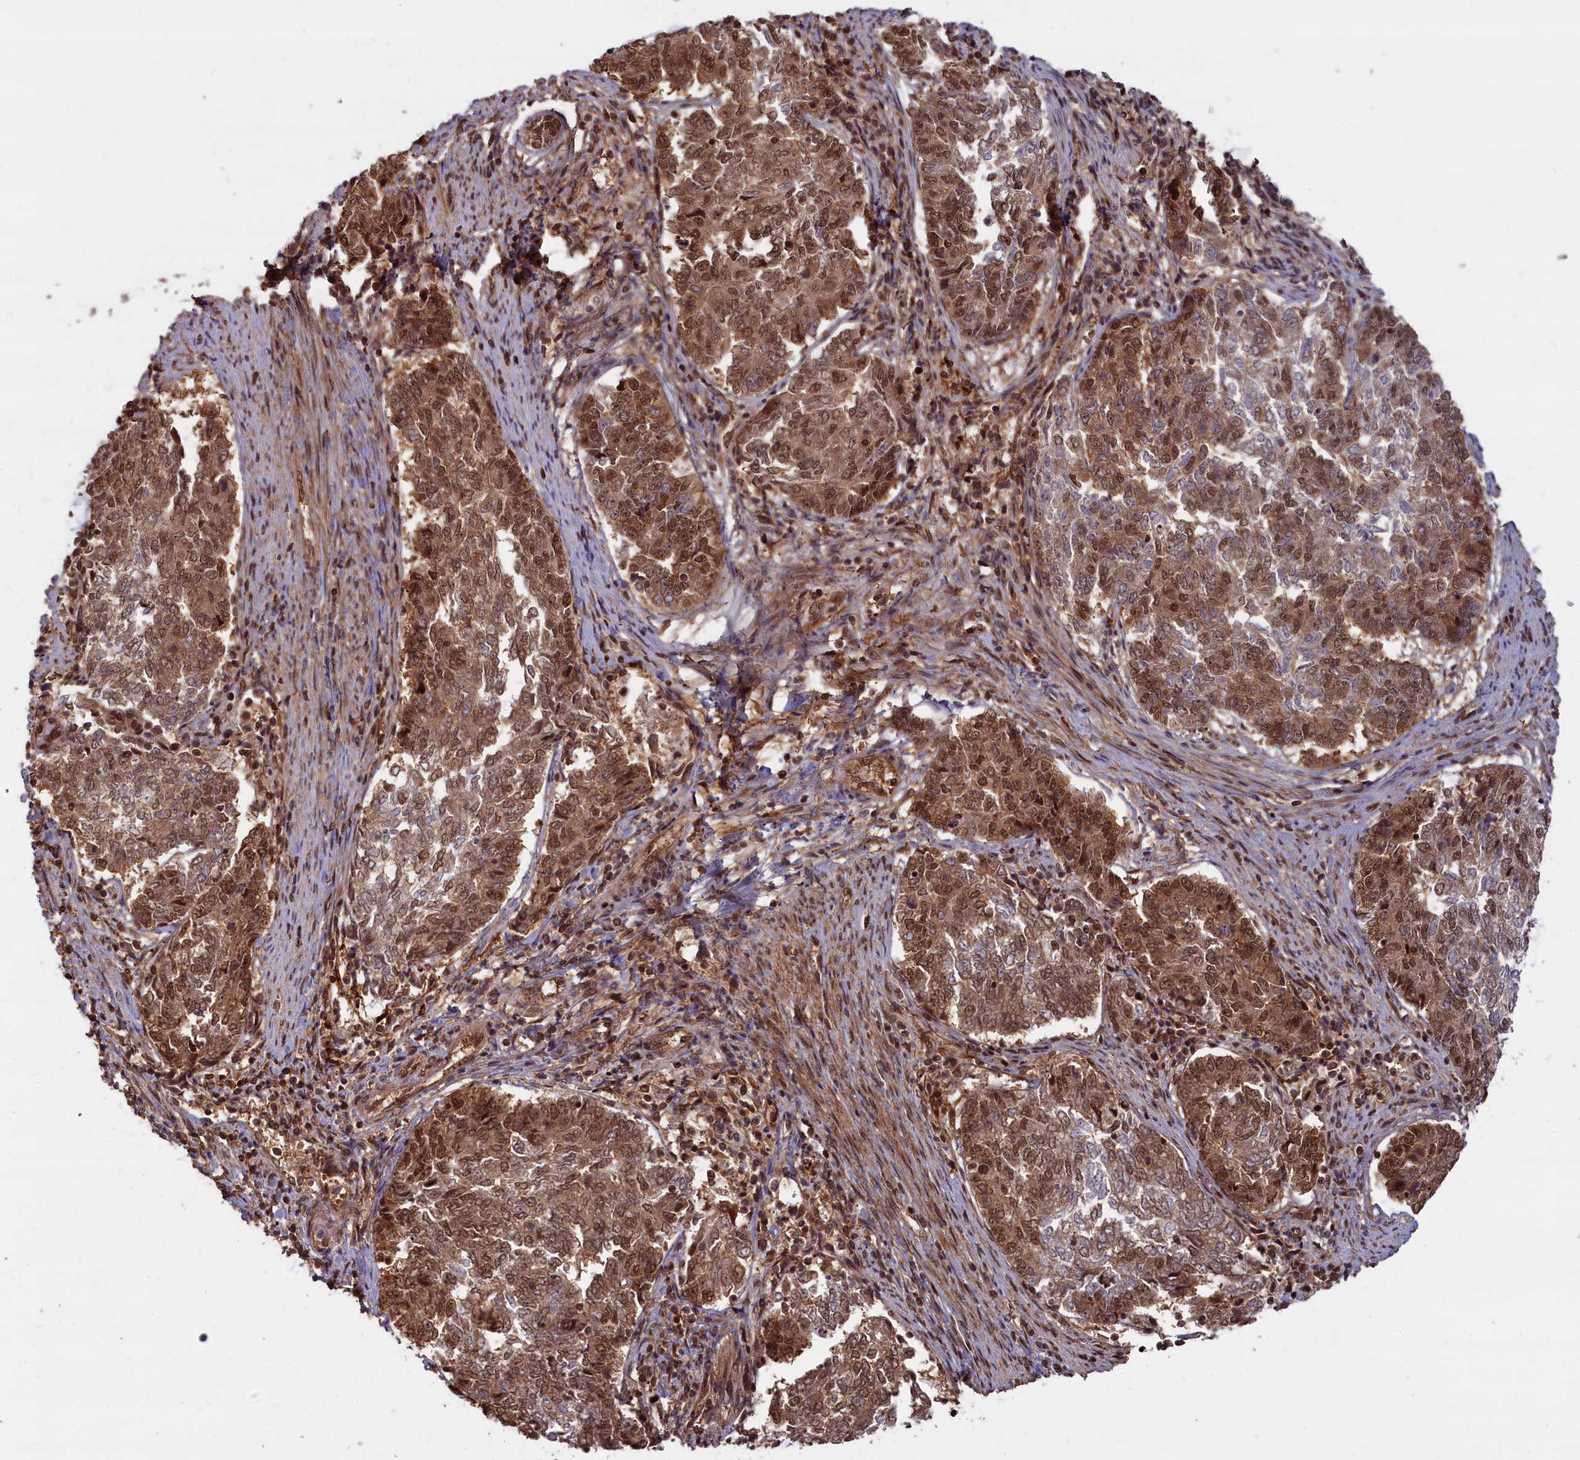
{"staining": {"intensity": "moderate", "quantity": ">75%", "location": "cytoplasmic/membranous,nuclear"}, "tissue": "endometrial cancer", "cell_type": "Tumor cells", "image_type": "cancer", "snomed": [{"axis": "morphology", "description": "Adenocarcinoma, NOS"}, {"axis": "topography", "description": "Endometrium"}], "caption": "Immunohistochemistry (IHC) micrograph of neoplastic tissue: human endometrial cancer stained using immunohistochemistry demonstrates medium levels of moderate protein expression localized specifically in the cytoplasmic/membranous and nuclear of tumor cells, appearing as a cytoplasmic/membranous and nuclear brown color.", "gene": "HIF3A", "patient": {"sex": "female", "age": 80}}